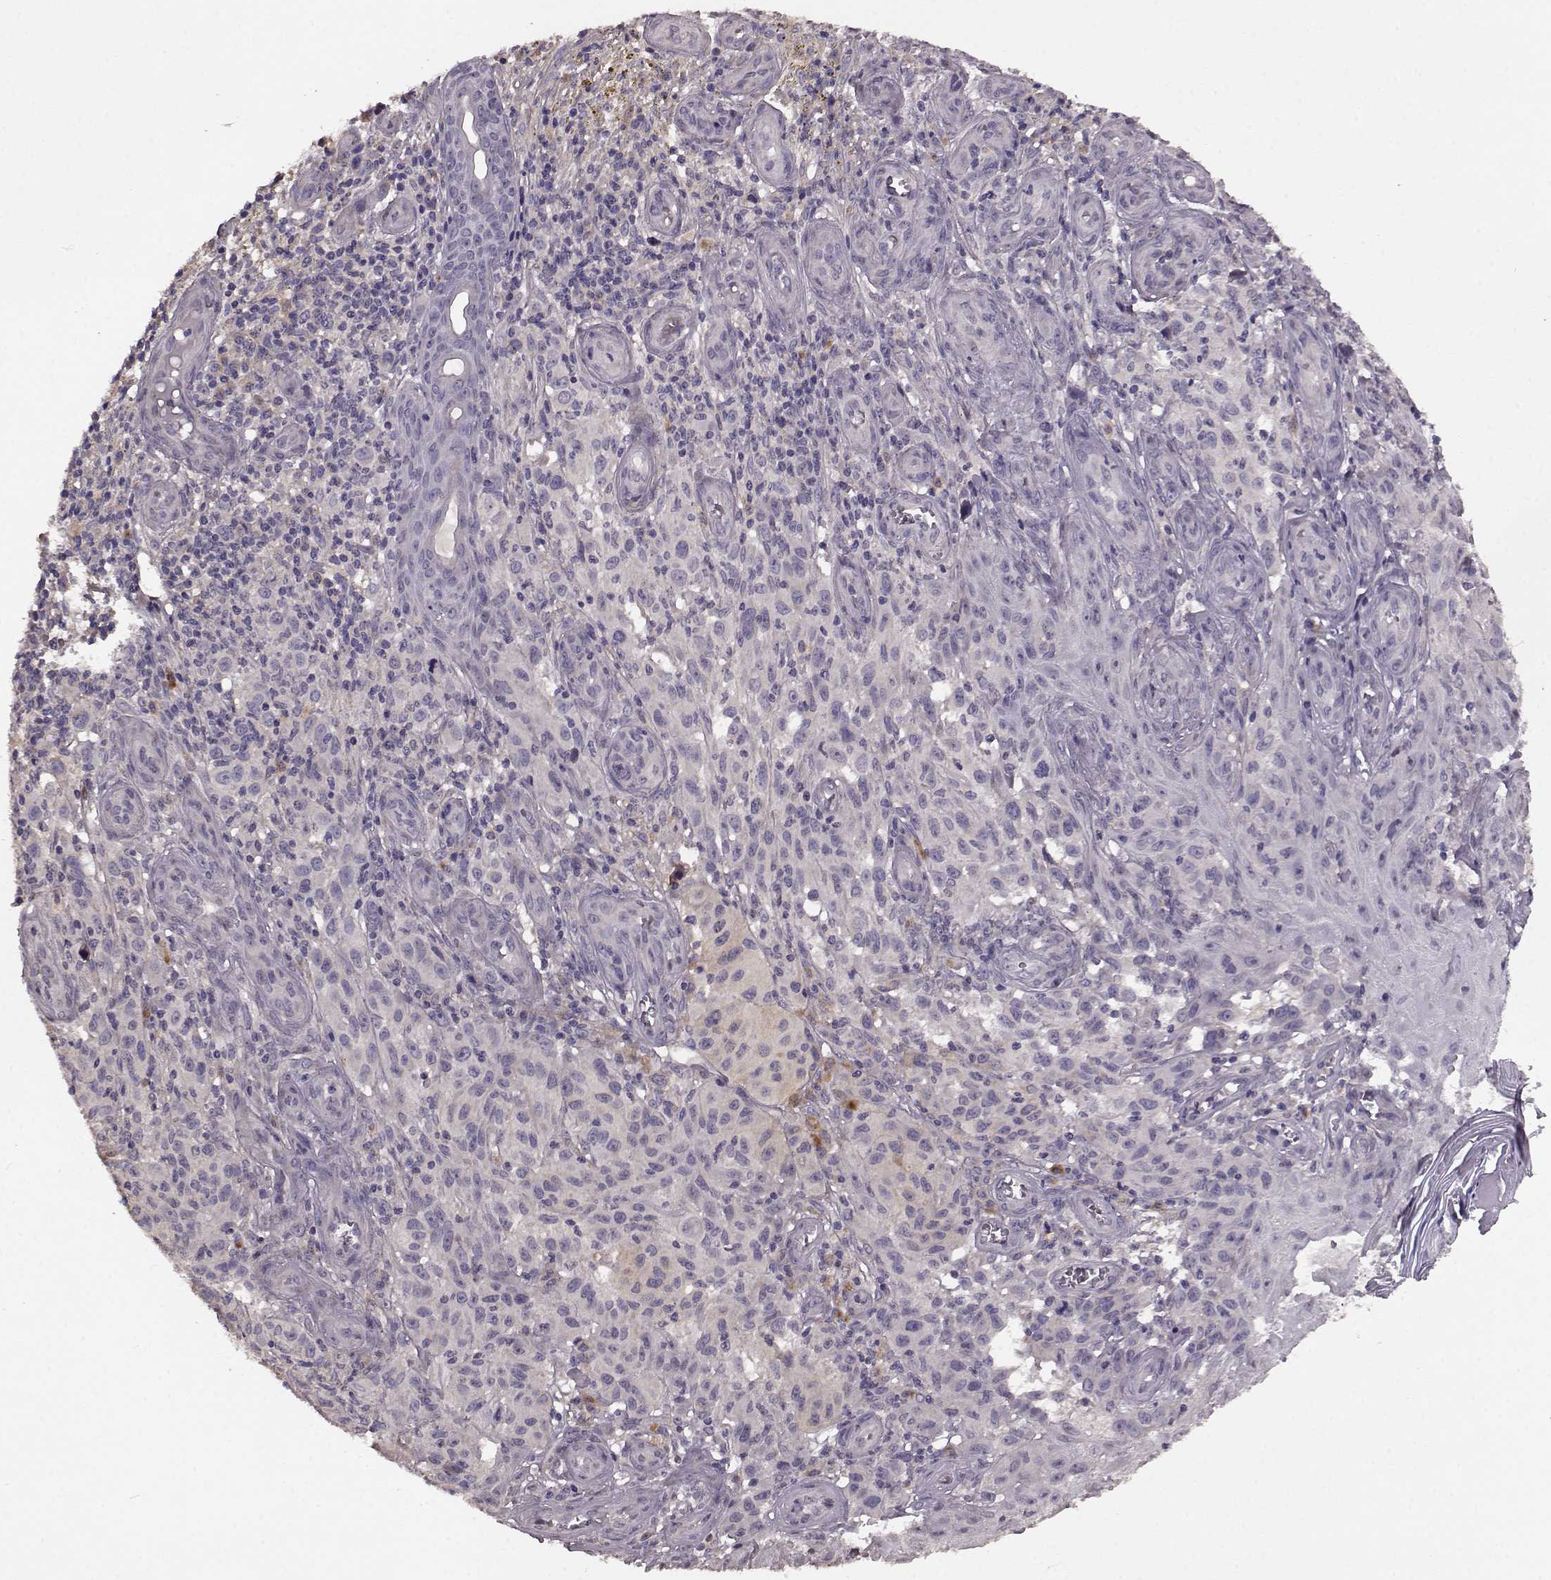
{"staining": {"intensity": "negative", "quantity": "none", "location": "none"}, "tissue": "melanoma", "cell_type": "Tumor cells", "image_type": "cancer", "snomed": [{"axis": "morphology", "description": "Malignant melanoma, NOS"}, {"axis": "topography", "description": "Skin"}], "caption": "Protein analysis of malignant melanoma exhibits no significant staining in tumor cells.", "gene": "SLC52A3", "patient": {"sex": "female", "age": 53}}